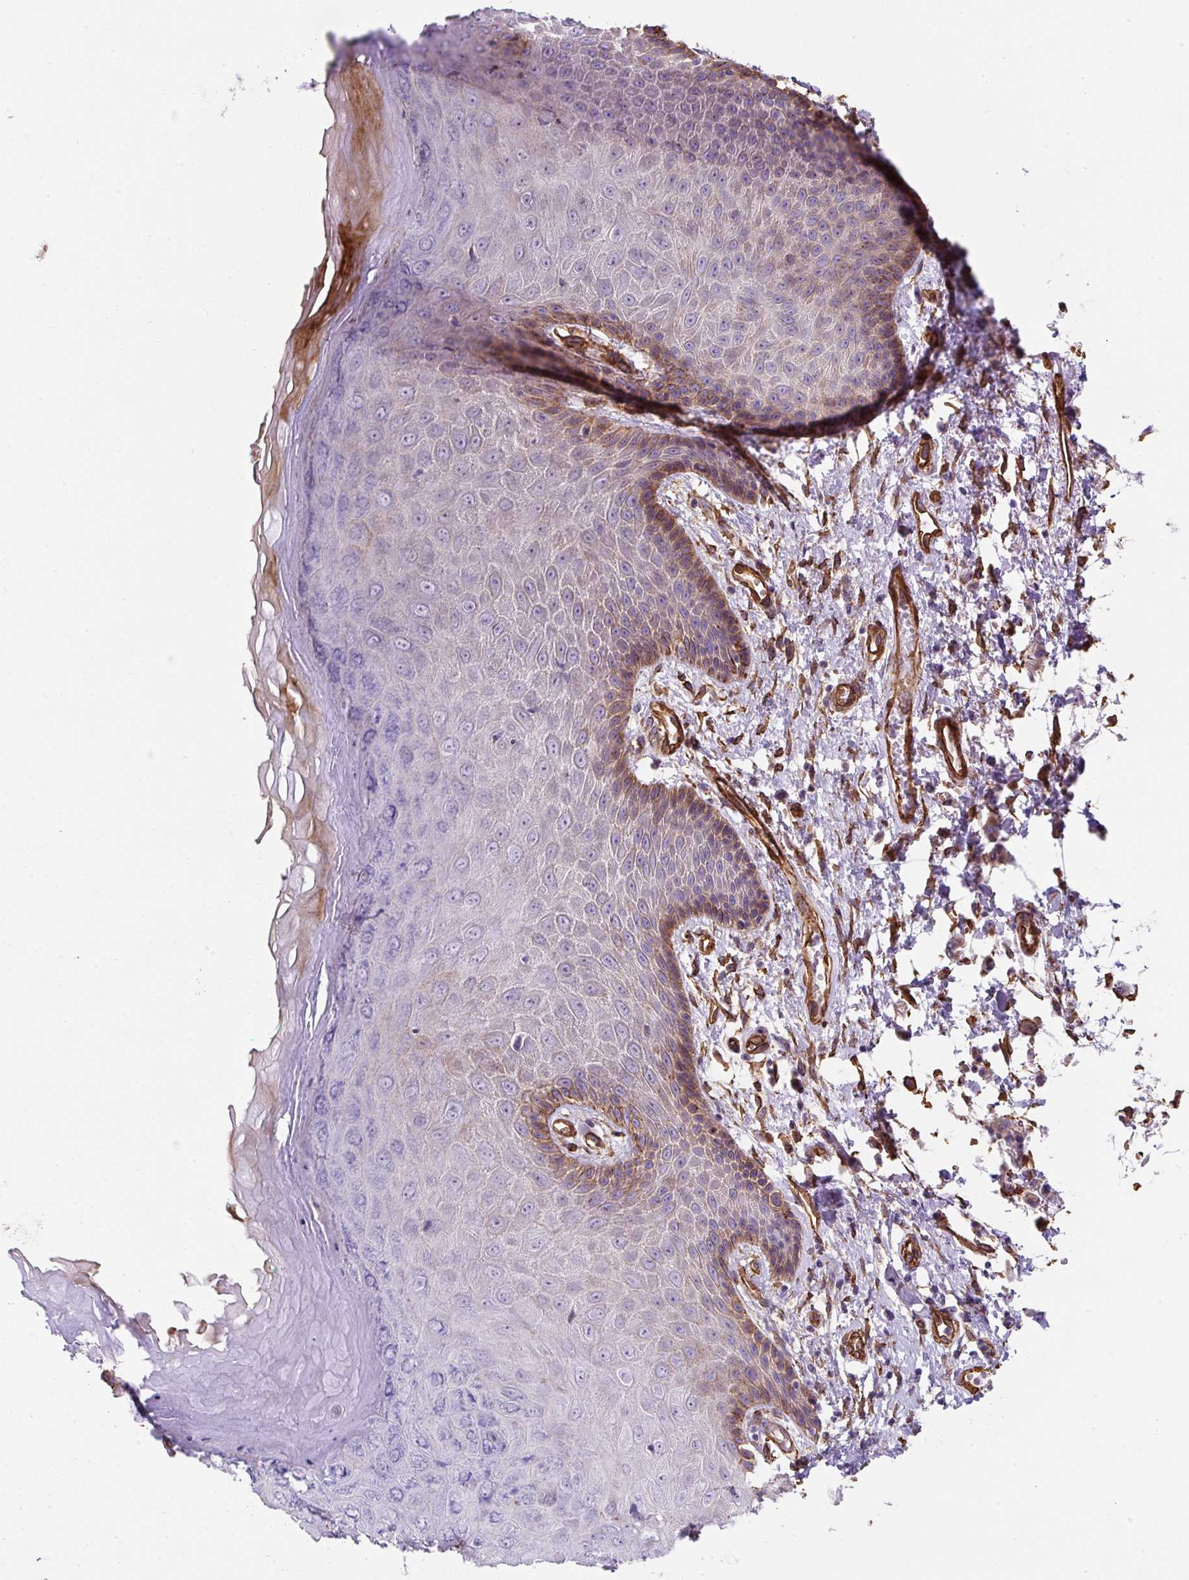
{"staining": {"intensity": "moderate", "quantity": "25%-75%", "location": "cytoplasmic/membranous"}, "tissue": "skin", "cell_type": "Epidermal cells", "image_type": "normal", "snomed": [{"axis": "morphology", "description": "Normal tissue, NOS"}, {"axis": "topography", "description": "Anal"}, {"axis": "topography", "description": "Peripheral nerve tissue"}], "caption": "Immunohistochemical staining of normal human skin reveals moderate cytoplasmic/membranous protein staining in approximately 25%-75% of epidermal cells. The protein is shown in brown color, while the nuclei are stained blue.", "gene": "ANKUB1", "patient": {"sex": "male", "age": 78}}